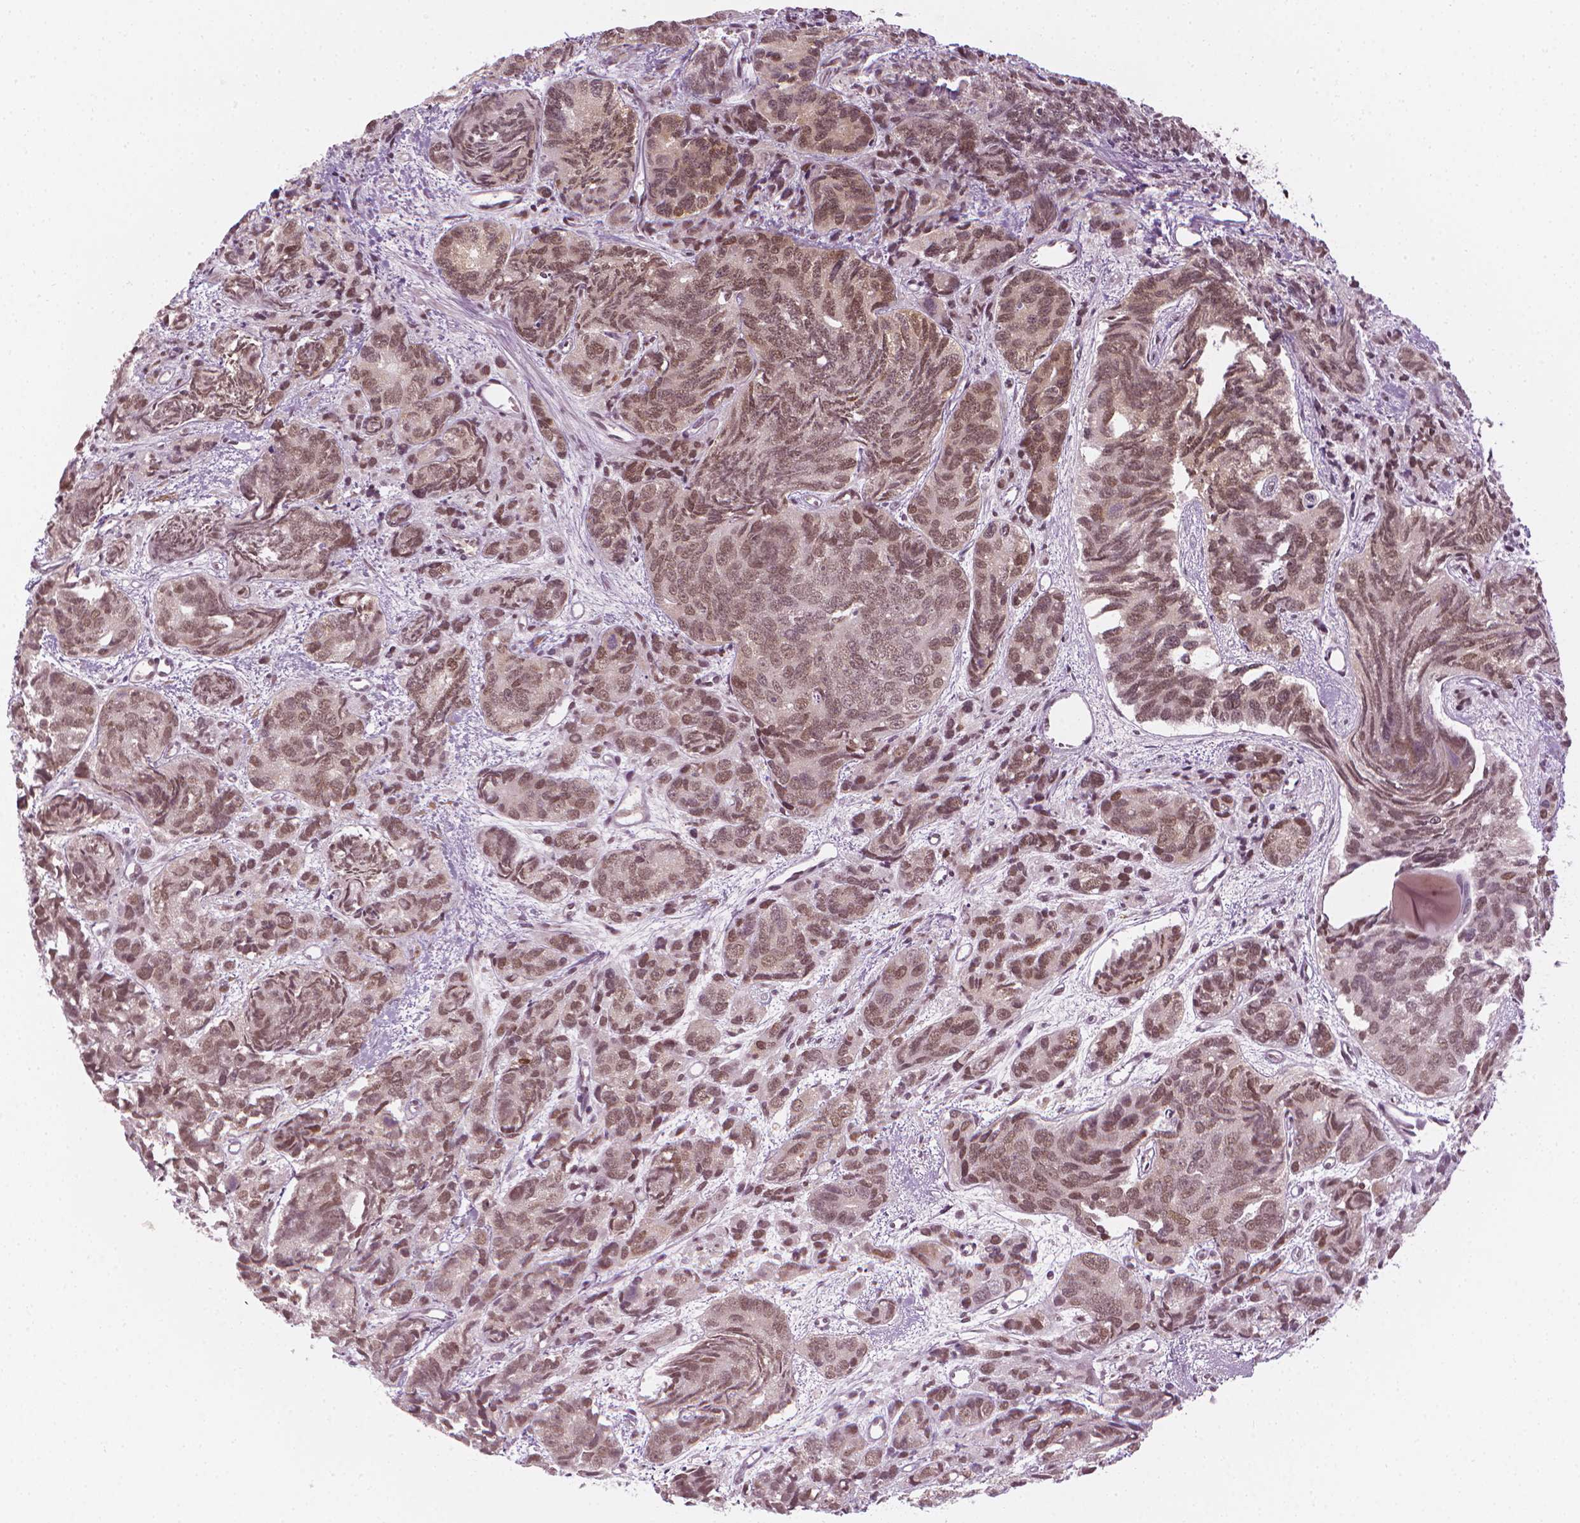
{"staining": {"intensity": "moderate", "quantity": ">75%", "location": "nuclear"}, "tissue": "prostate cancer", "cell_type": "Tumor cells", "image_type": "cancer", "snomed": [{"axis": "morphology", "description": "Adenocarcinoma, High grade"}, {"axis": "topography", "description": "Prostate"}], "caption": "Prostate cancer was stained to show a protein in brown. There is medium levels of moderate nuclear positivity in approximately >75% of tumor cells.", "gene": "ELF2", "patient": {"sex": "male", "age": 77}}